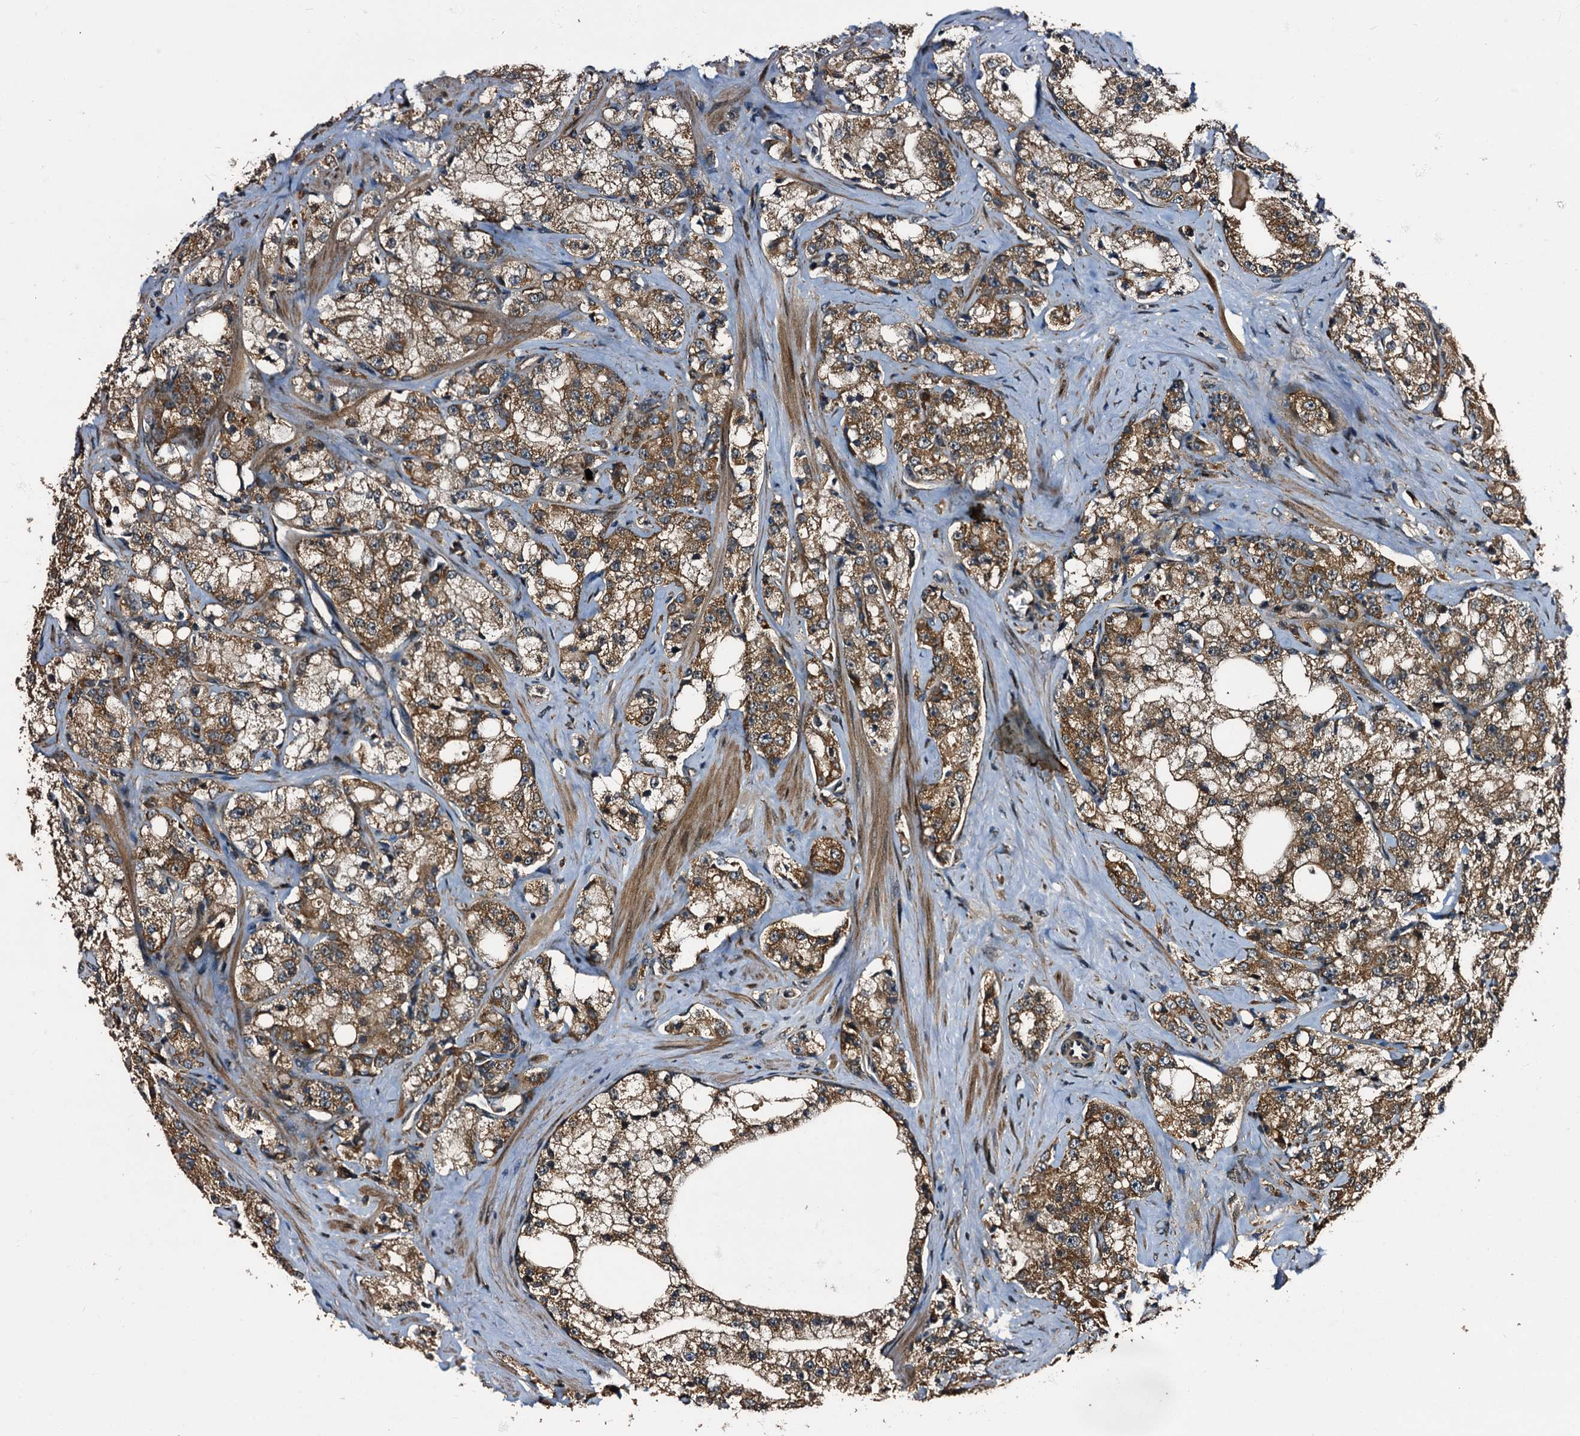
{"staining": {"intensity": "moderate", "quantity": ">75%", "location": "cytoplasmic/membranous"}, "tissue": "prostate cancer", "cell_type": "Tumor cells", "image_type": "cancer", "snomed": [{"axis": "morphology", "description": "Adenocarcinoma, High grade"}, {"axis": "topography", "description": "Prostate"}], "caption": "Protein staining by immunohistochemistry reveals moderate cytoplasmic/membranous positivity in about >75% of tumor cells in high-grade adenocarcinoma (prostate).", "gene": "PEX5", "patient": {"sex": "male", "age": 64}}